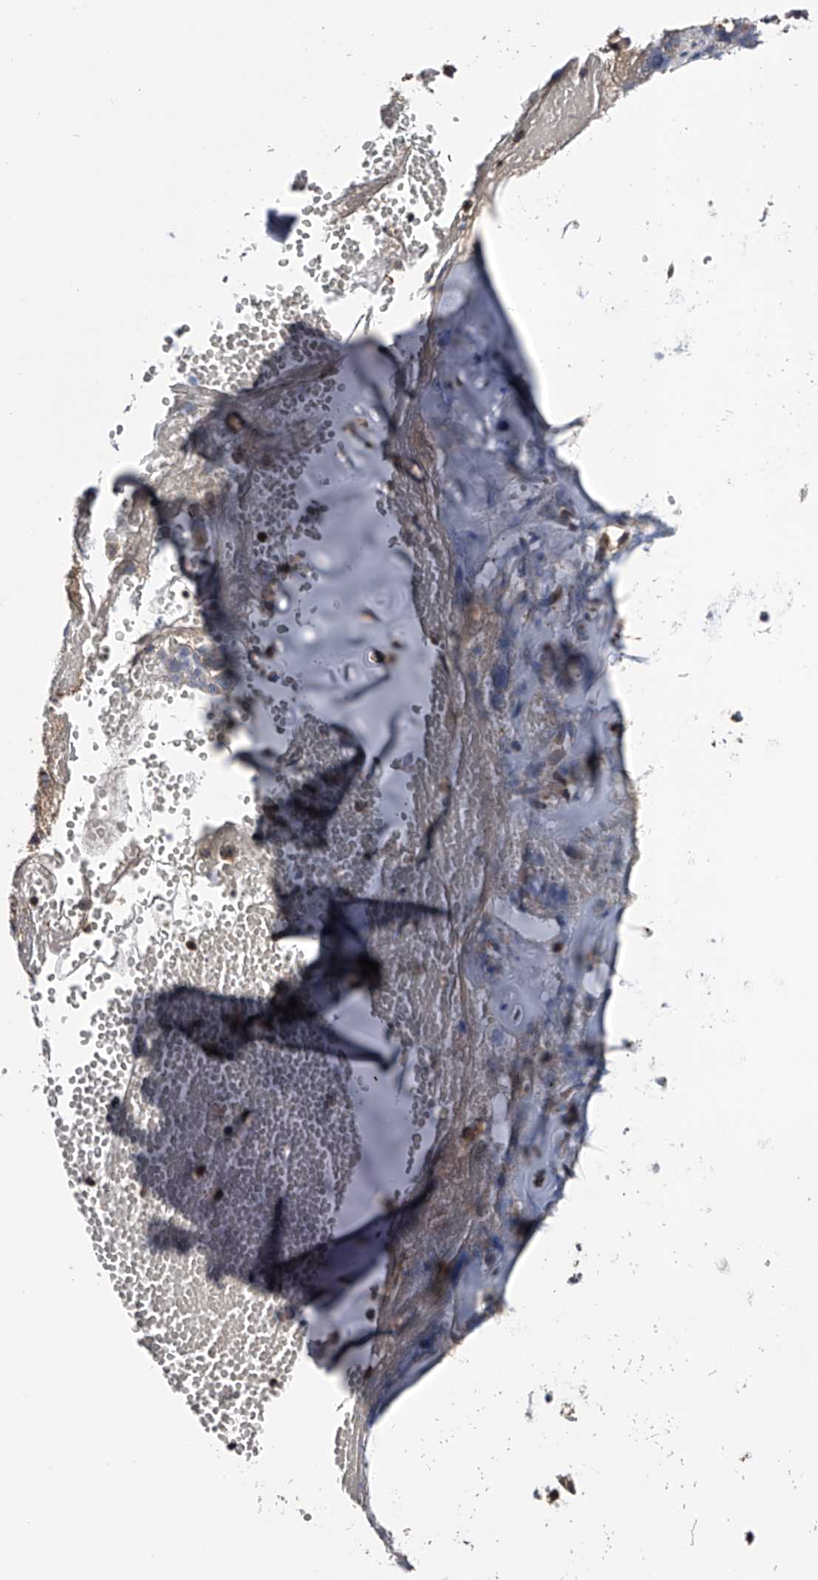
{"staining": {"intensity": "weak", "quantity": "25%-75%", "location": "cytoplasmic/membranous"}, "tissue": "adipose tissue", "cell_type": "Adipocytes", "image_type": "normal", "snomed": [{"axis": "morphology", "description": "Normal tissue, NOS"}, {"axis": "morphology", "description": "Basal cell carcinoma"}, {"axis": "topography", "description": "Cartilage tissue"}, {"axis": "topography", "description": "Nasopharynx"}, {"axis": "topography", "description": "Oral tissue"}], "caption": "This micrograph demonstrates immunohistochemistry staining of unremarkable human adipose tissue, with low weak cytoplasmic/membranous expression in approximately 25%-75% of adipocytes.", "gene": "PAN3", "patient": {"sex": "female", "age": 77}}